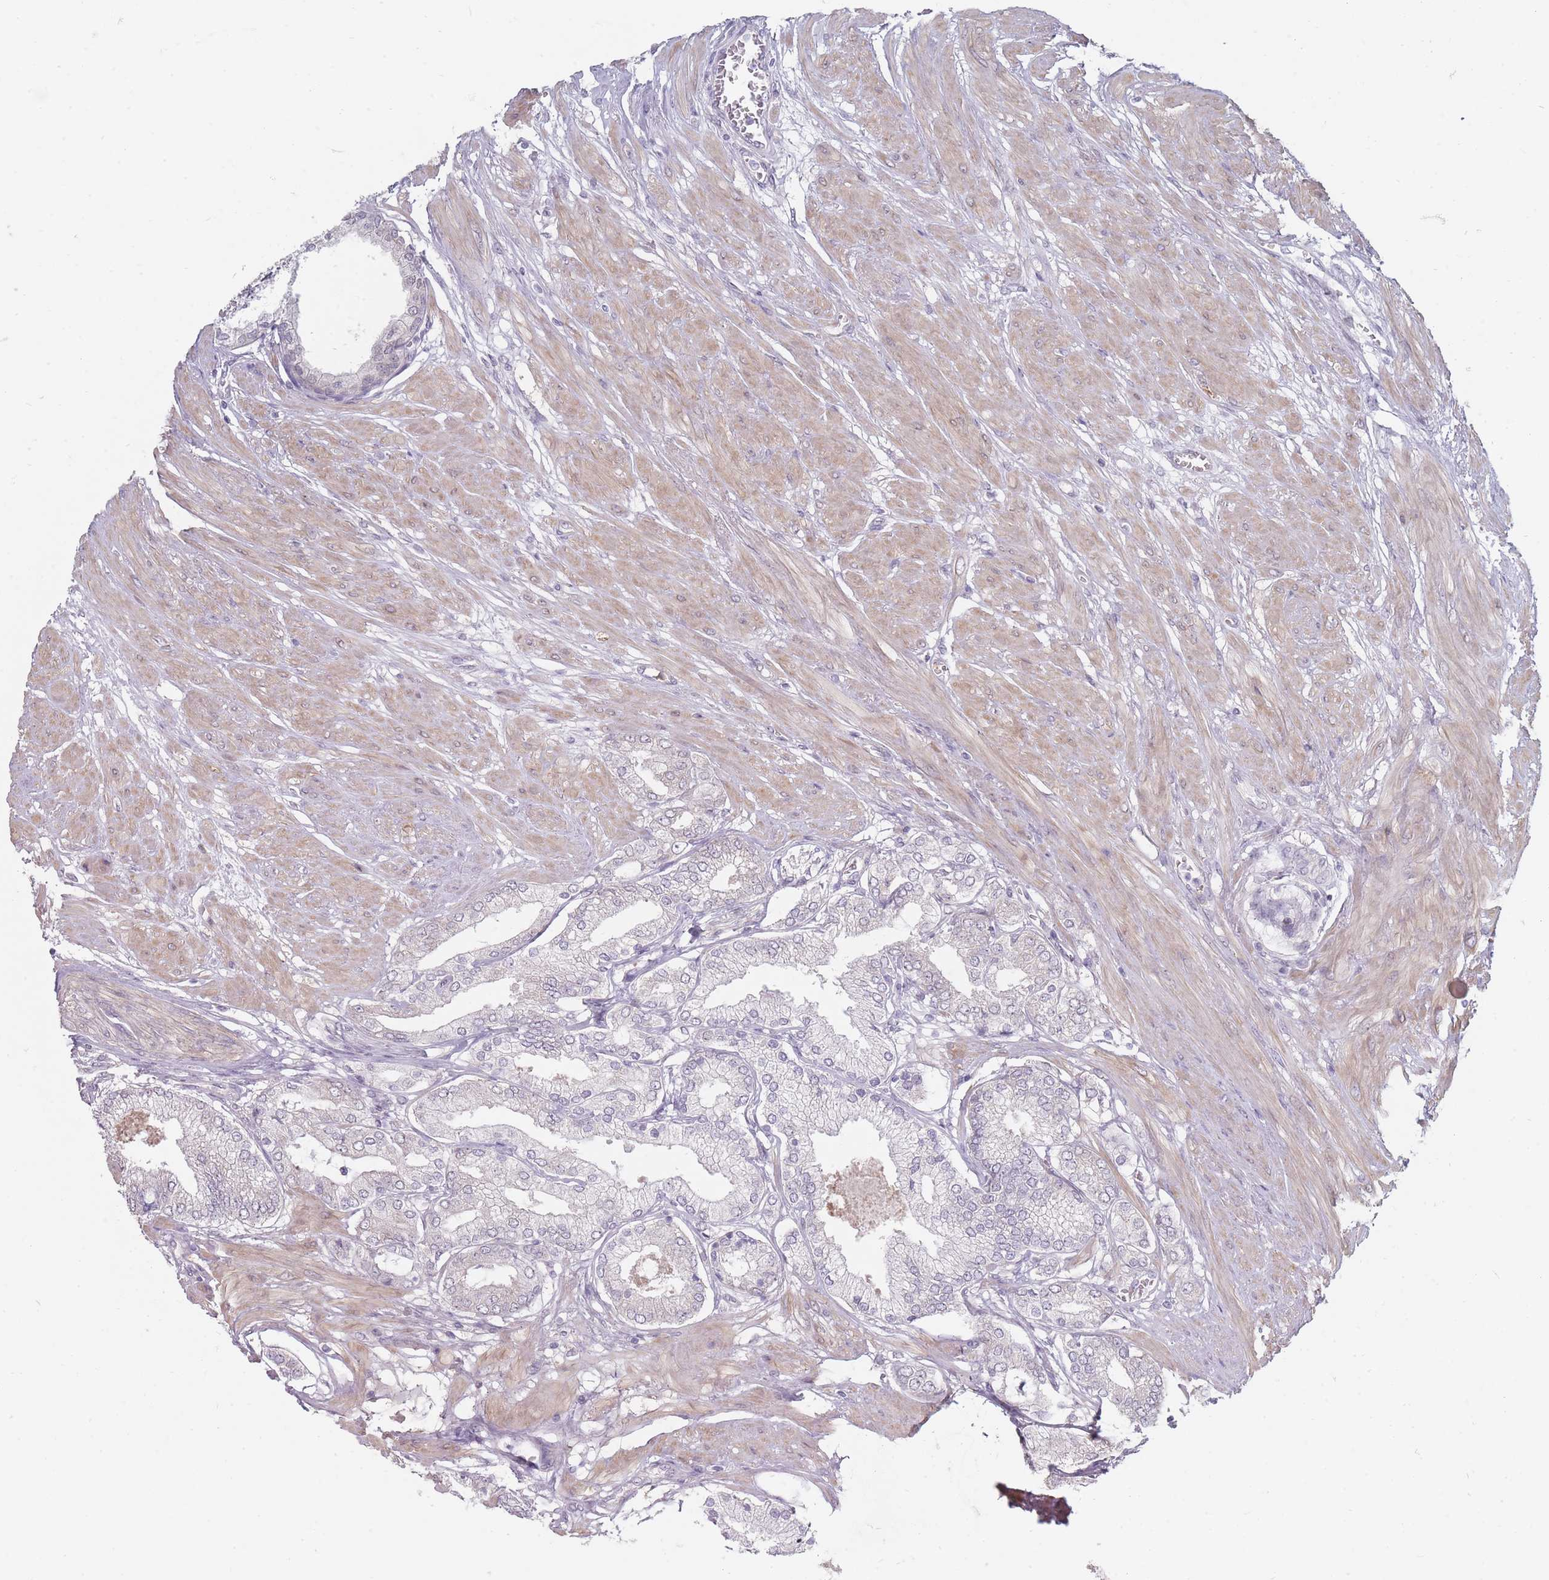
{"staining": {"intensity": "negative", "quantity": "none", "location": "none"}, "tissue": "prostate cancer", "cell_type": "Tumor cells", "image_type": "cancer", "snomed": [{"axis": "morphology", "description": "Adenocarcinoma, High grade"}, {"axis": "topography", "description": "Prostate and seminal vesicle, NOS"}], "caption": "Immunohistochemistry of prostate cancer (high-grade adenocarcinoma) demonstrates no positivity in tumor cells.", "gene": "PCDH12", "patient": {"sex": "male", "age": 64}}